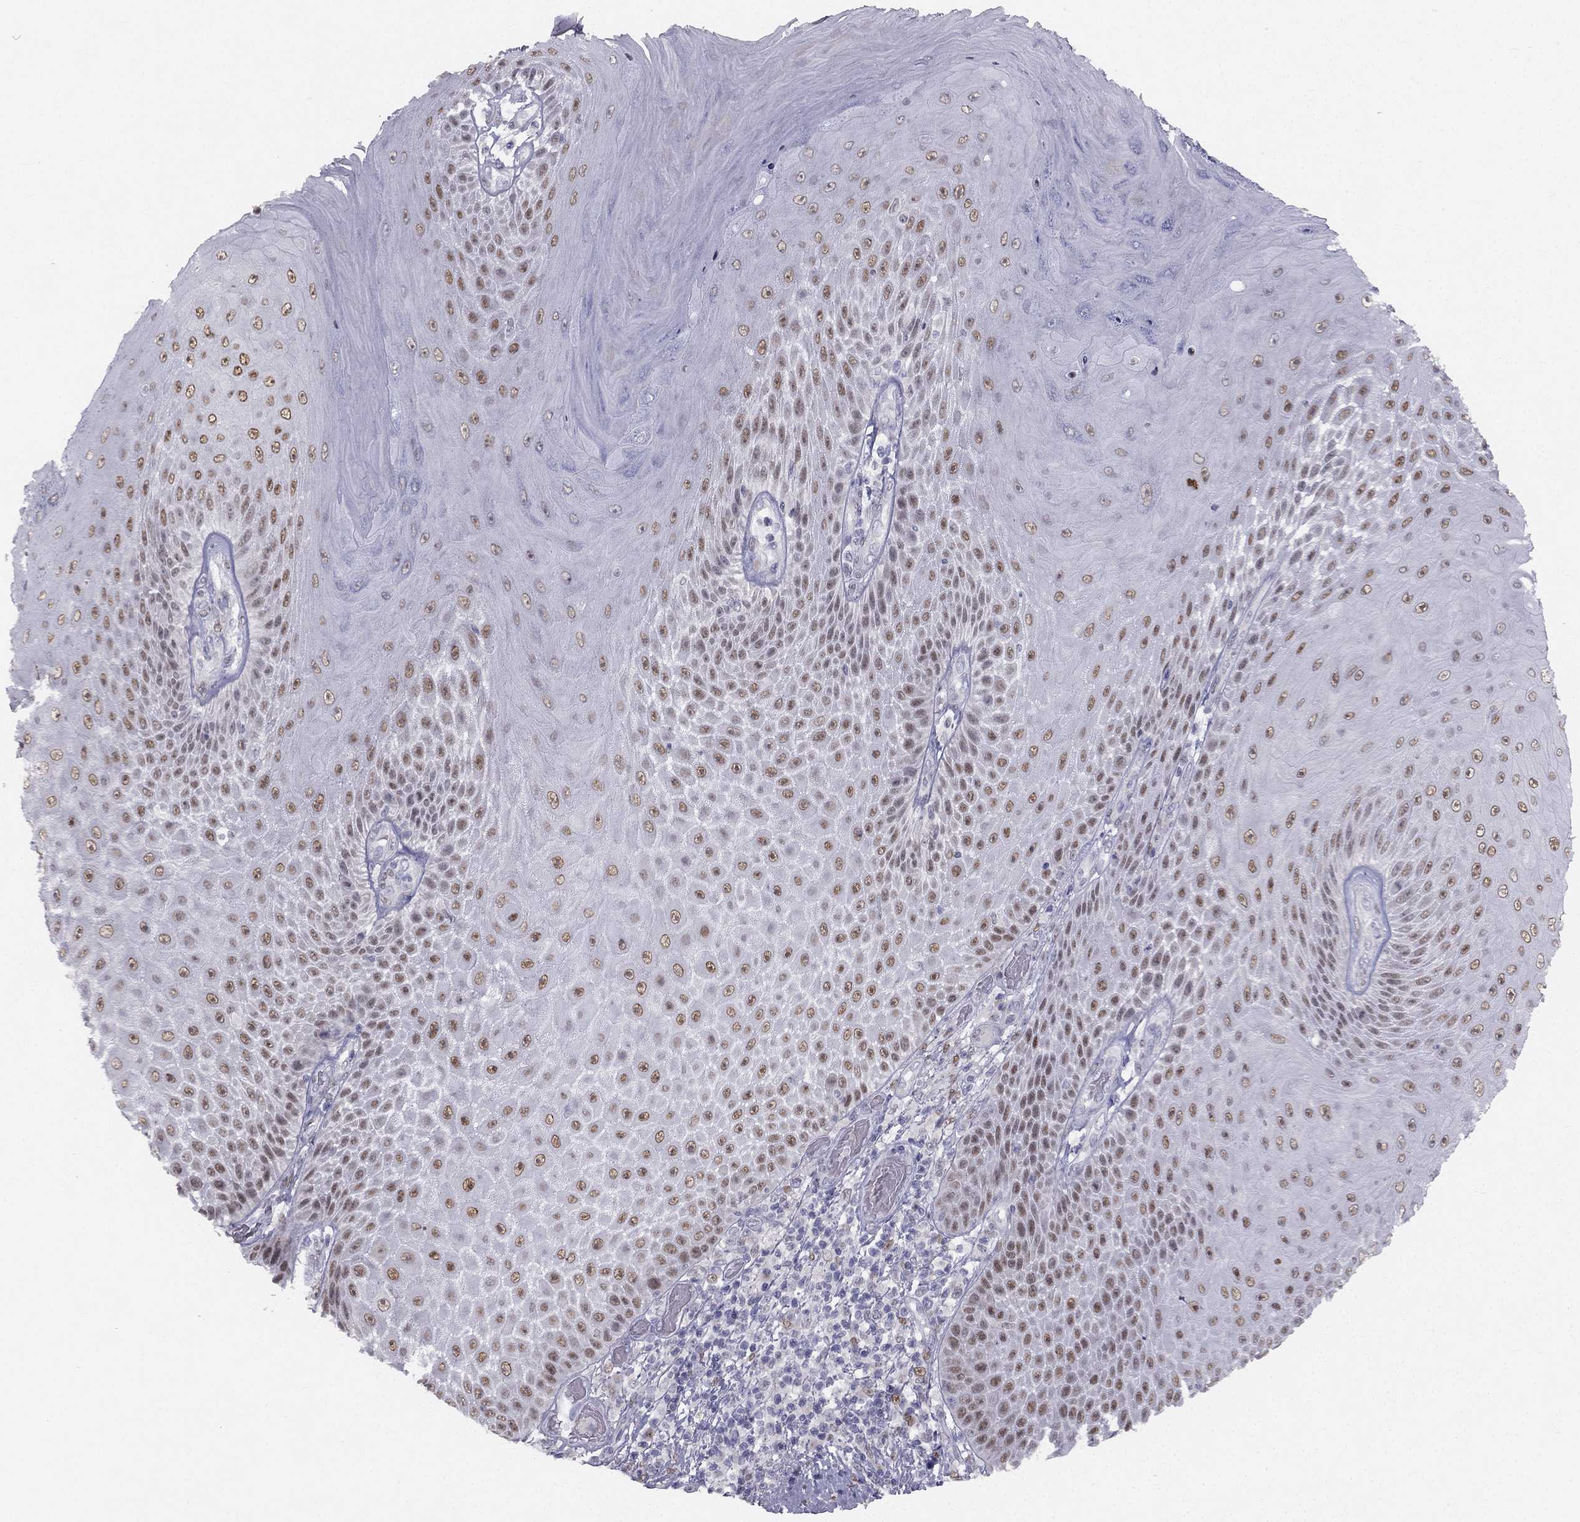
{"staining": {"intensity": "moderate", "quantity": ">75%", "location": "nuclear"}, "tissue": "skin cancer", "cell_type": "Tumor cells", "image_type": "cancer", "snomed": [{"axis": "morphology", "description": "Squamous cell carcinoma, NOS"}, {"axis": "topography", "description": "Skin"}], "caption": "A brown stain shows moderate nuclear positivity of a protein in skin squamous cell carcinoma tumor cells. Nuclei are stained in blue.", "gene": "TRPS1", "patient": {"sex": "male", "age": 62}}